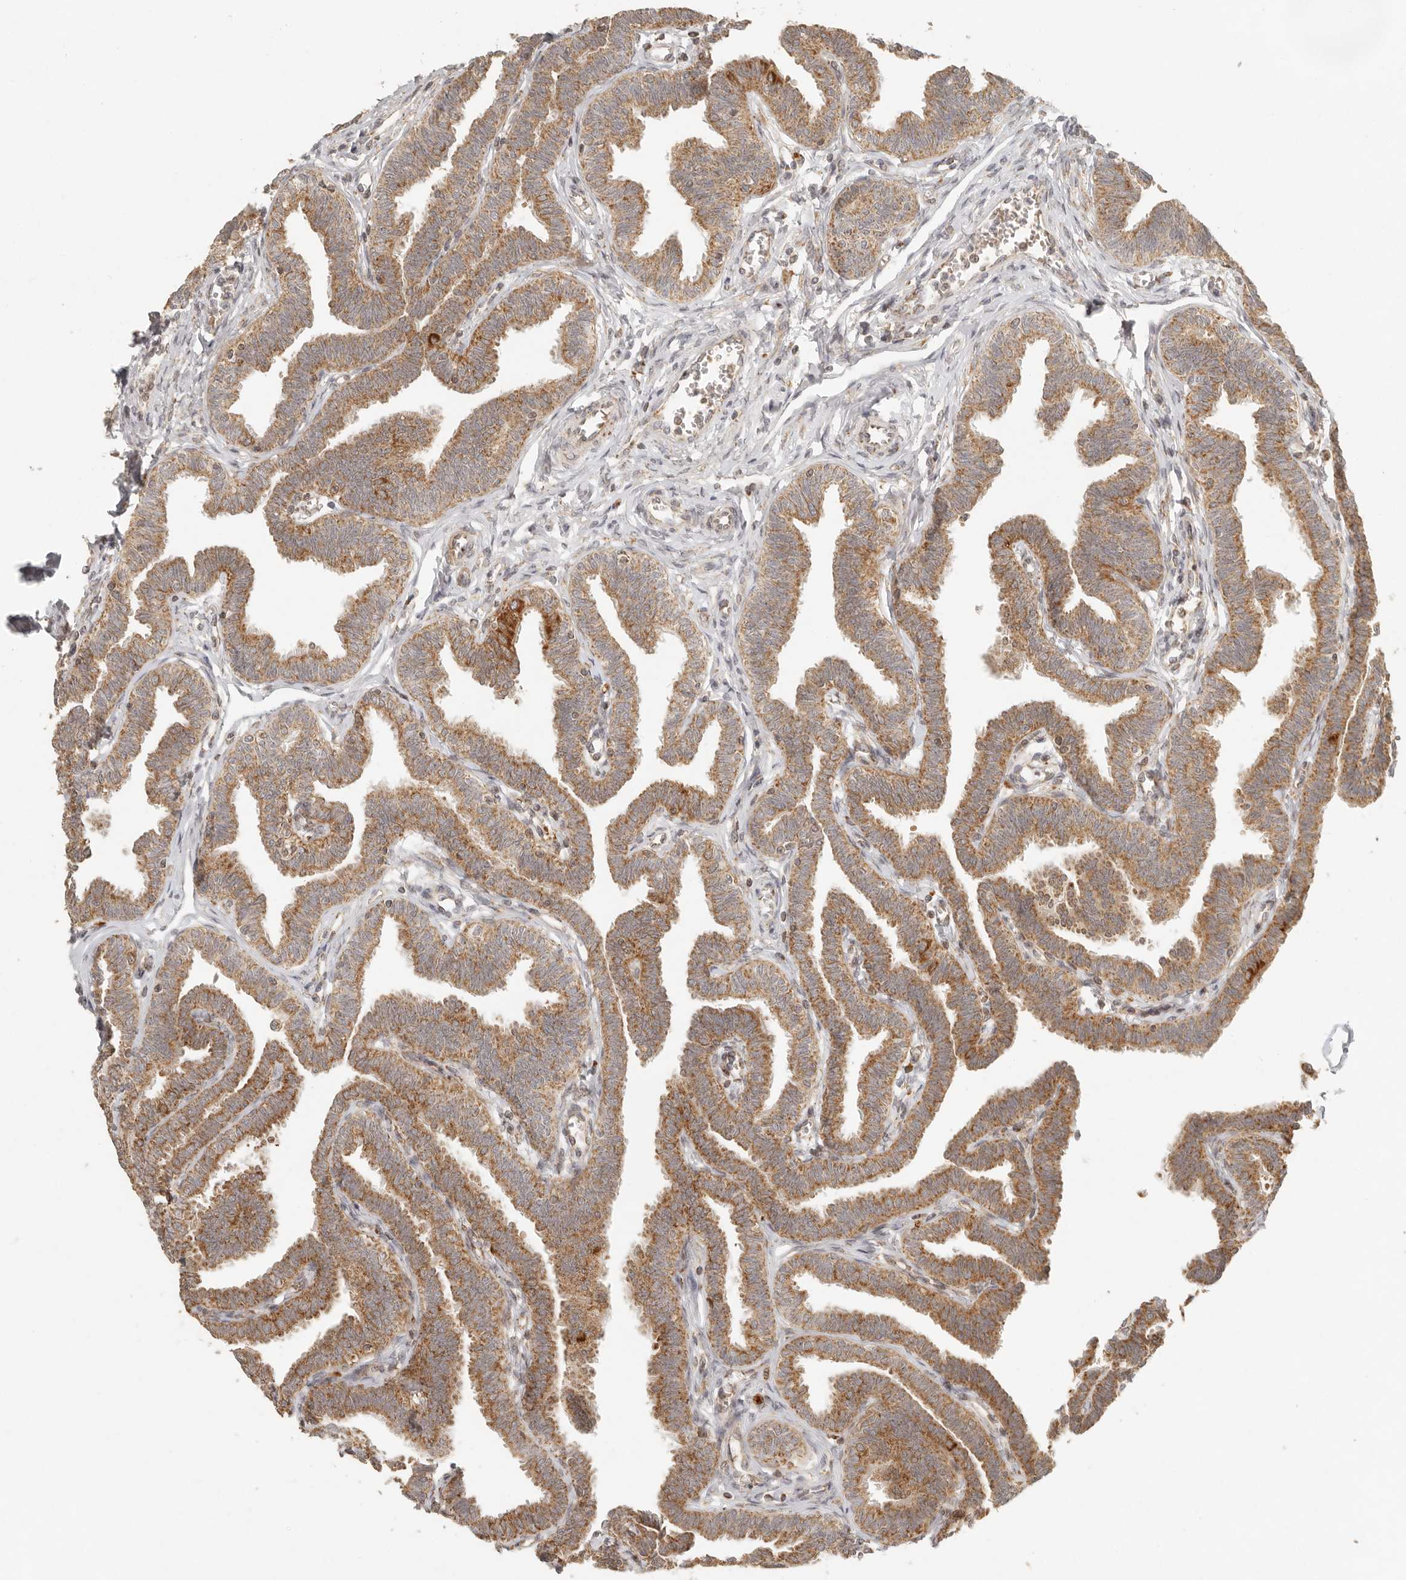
{"staining": {"intensity": "strong", "quantity": ">75%", "location": "cytoplasmic/membranous"}, "tissue": "fallopian tube", "cell_type": "Glandular cells", "image_type": "normal", "snomed": [{"axis": "morphology", "description": "Normal tissue, NOS"}, {"axis": "topography", "description": "Fallopian tube"}, {"axis": "topography", "description": "Ovary"}], "caption": "The photomicrograph exhibits a brown stain indicating the presence of a protein in the cytoplasmic/membranous of glandular cells in fallopian tube. (Brightfield microscopy of DAB IHC at high magnification).", "gene": "MRPL55", "patient": {"sex": "female", "age": 23}}